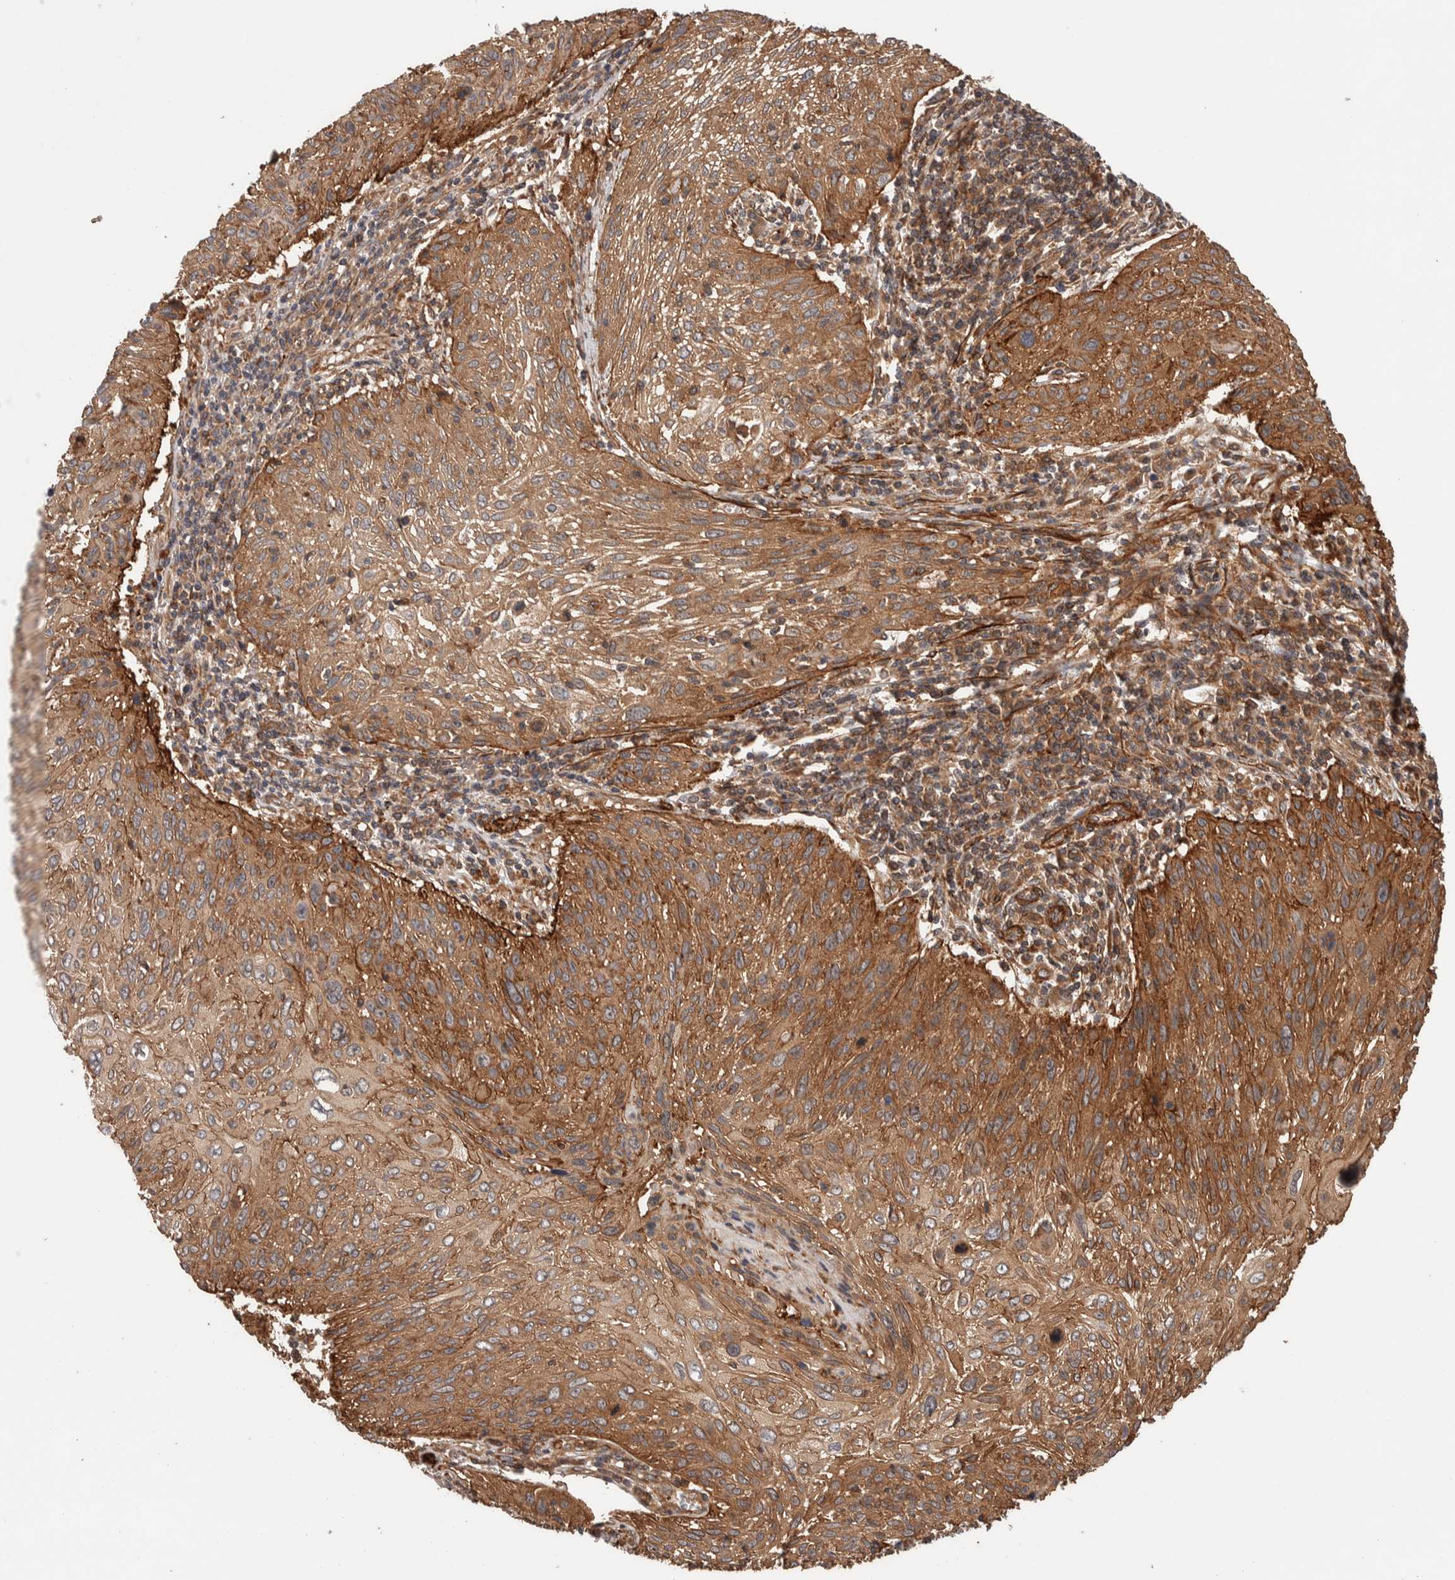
{"staining": {"intensity": "moderate", "quantity": ">75%", "location": "cytoplasmic/membranous"}, "tissue": "cervical cancer", "cell_type": "Tumor cells", "image_type": "cancer", "snomed": [{"axis": "morphology", "description": "Squamous cell carcinoma, NOS"}, {"axis": "topography", "description": "Cervix"}], "caption": "IHC staining of cervical cancer (squamous cell carcinoma), which displays medium levels of moderate cytoplasmic/membranous expression in about >75% of tumor cells indicating moderate cytoplasmic/membranous protein positivity. The staining was performed using DAB (brown) for protein detection and nuclei were counterstained in hematoxylin (blue).", "gene": "SYNRG", "patient": {"sex": "female", "age": 51}}